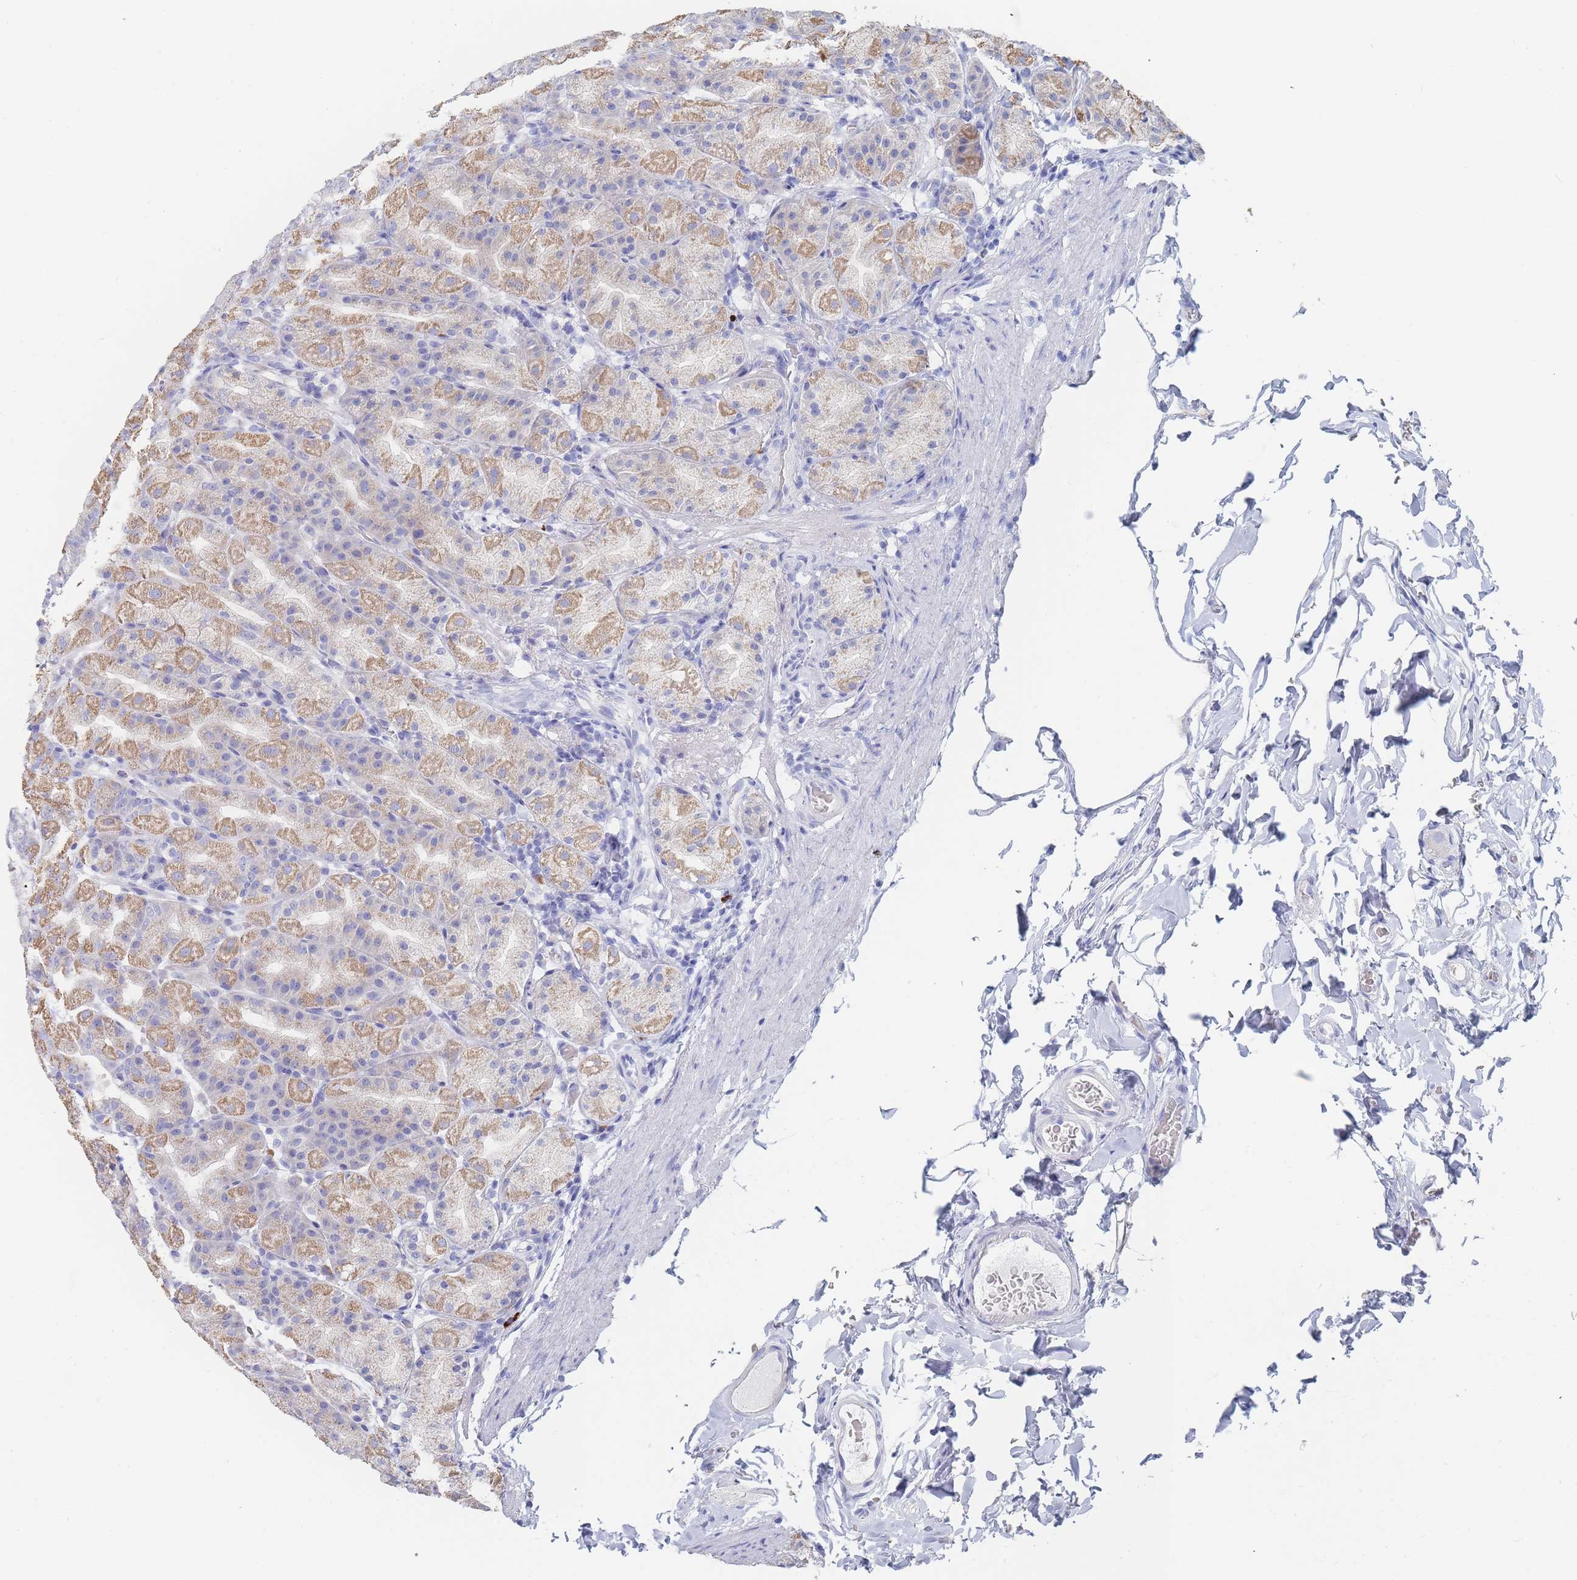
{"staining": {"intensity": "moderate", "quantity": "25%-75%", "location": "cytoplasmic/membranous"}, "tissue": "stomach", "cell_type": "Glandular cells", "image_type": "normal", "snomed": [{"axis": "morphology", "description": "Normal tissue, NOS"}, {"axis": "topography", "description": "Stomach, upper"}, {"axis": "topography", "description": "Stomach"}], "caption": "Stomach stained with DAB (3,3'-diaminobenzidine) immunohistochemistry reveals medium levels of moderate cytoplasmic/membranous expression in about 25%-75% of glandular cells.", "gene": "SLC25A35", "patient": {"sex": "male", "age": 68}}